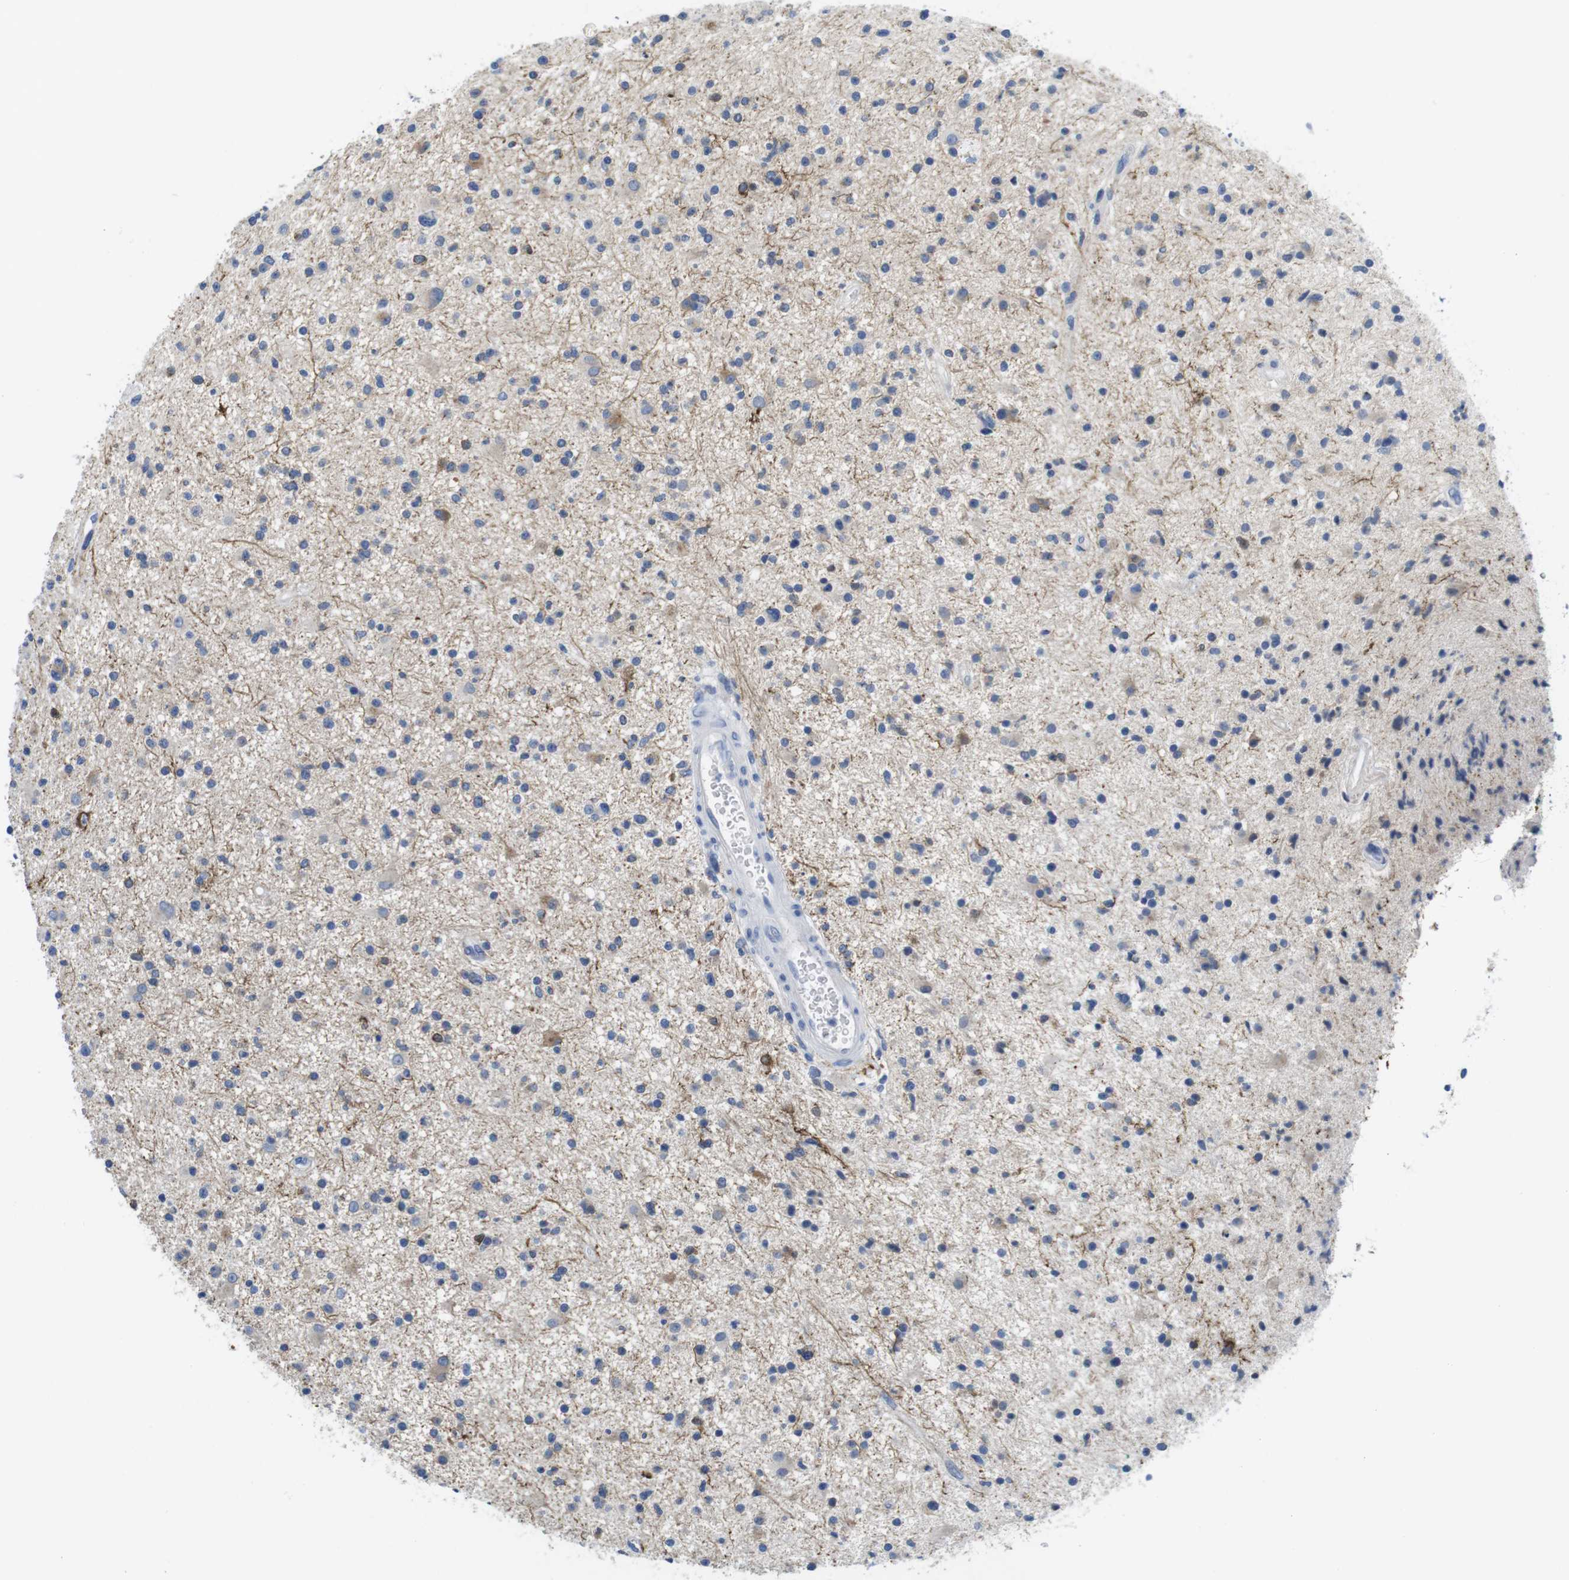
{"staining": {"intensity": "weak", "quantity": "<25%", "location": "cytoplasmic/membranous"}, "tissue": "glioma", "cell_type": "Tumor cells", "image_type": "cancer", "snomed": [{"axis": "morphology", "description": "Glioma, malignant, High grade"}, {"axis": "topography", "description": "Brain"}], "caption": "The immunohistochemistry (IHC) histopathology image has no significant expression in tumor cells of malignant glioma (high-grade) tissue. (IHC, brightfield microscopy, high magnification).", "gene": "MAP6", "patient": {"sex": "male", "age": 33}}